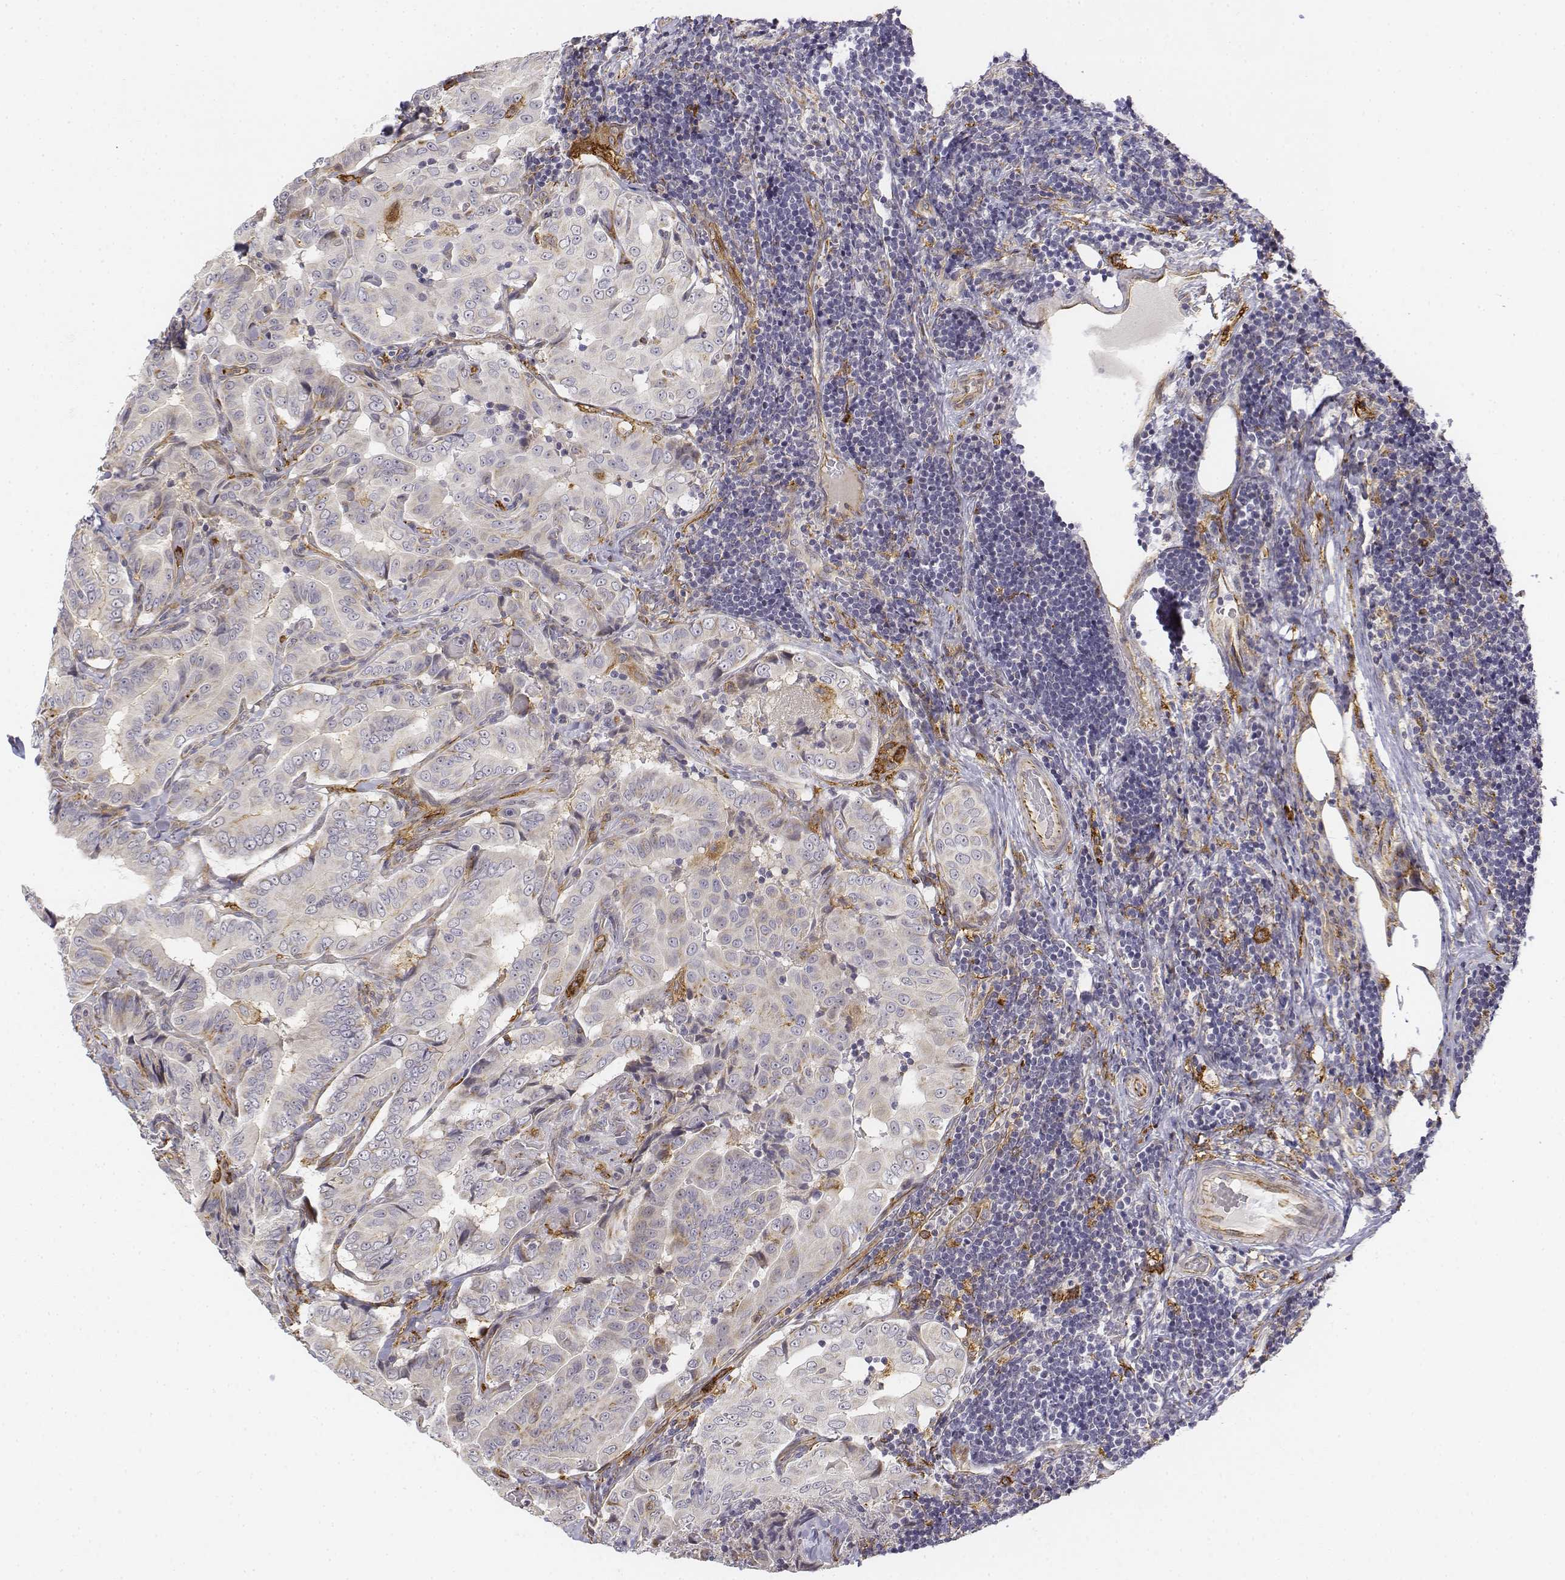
{"staining": {"intensity": "negative", "quantity": "none", "location": "none"}, "tissue": "thyroid cancer", "cell_type": "Tumor cells", "image_type": "cancer", "snomed": [{"axis": "morphology", "description": "Papillary adenocarcinoma, NOS"}, {"axis": "topography", "description": "Thyroid gland"}], "caption": "This is an immunohistochemistry image of thyroid cancer. There is no expression in tumor cells.", "gene": "CD14", "patient": {"sex": "male", "age": 61}}